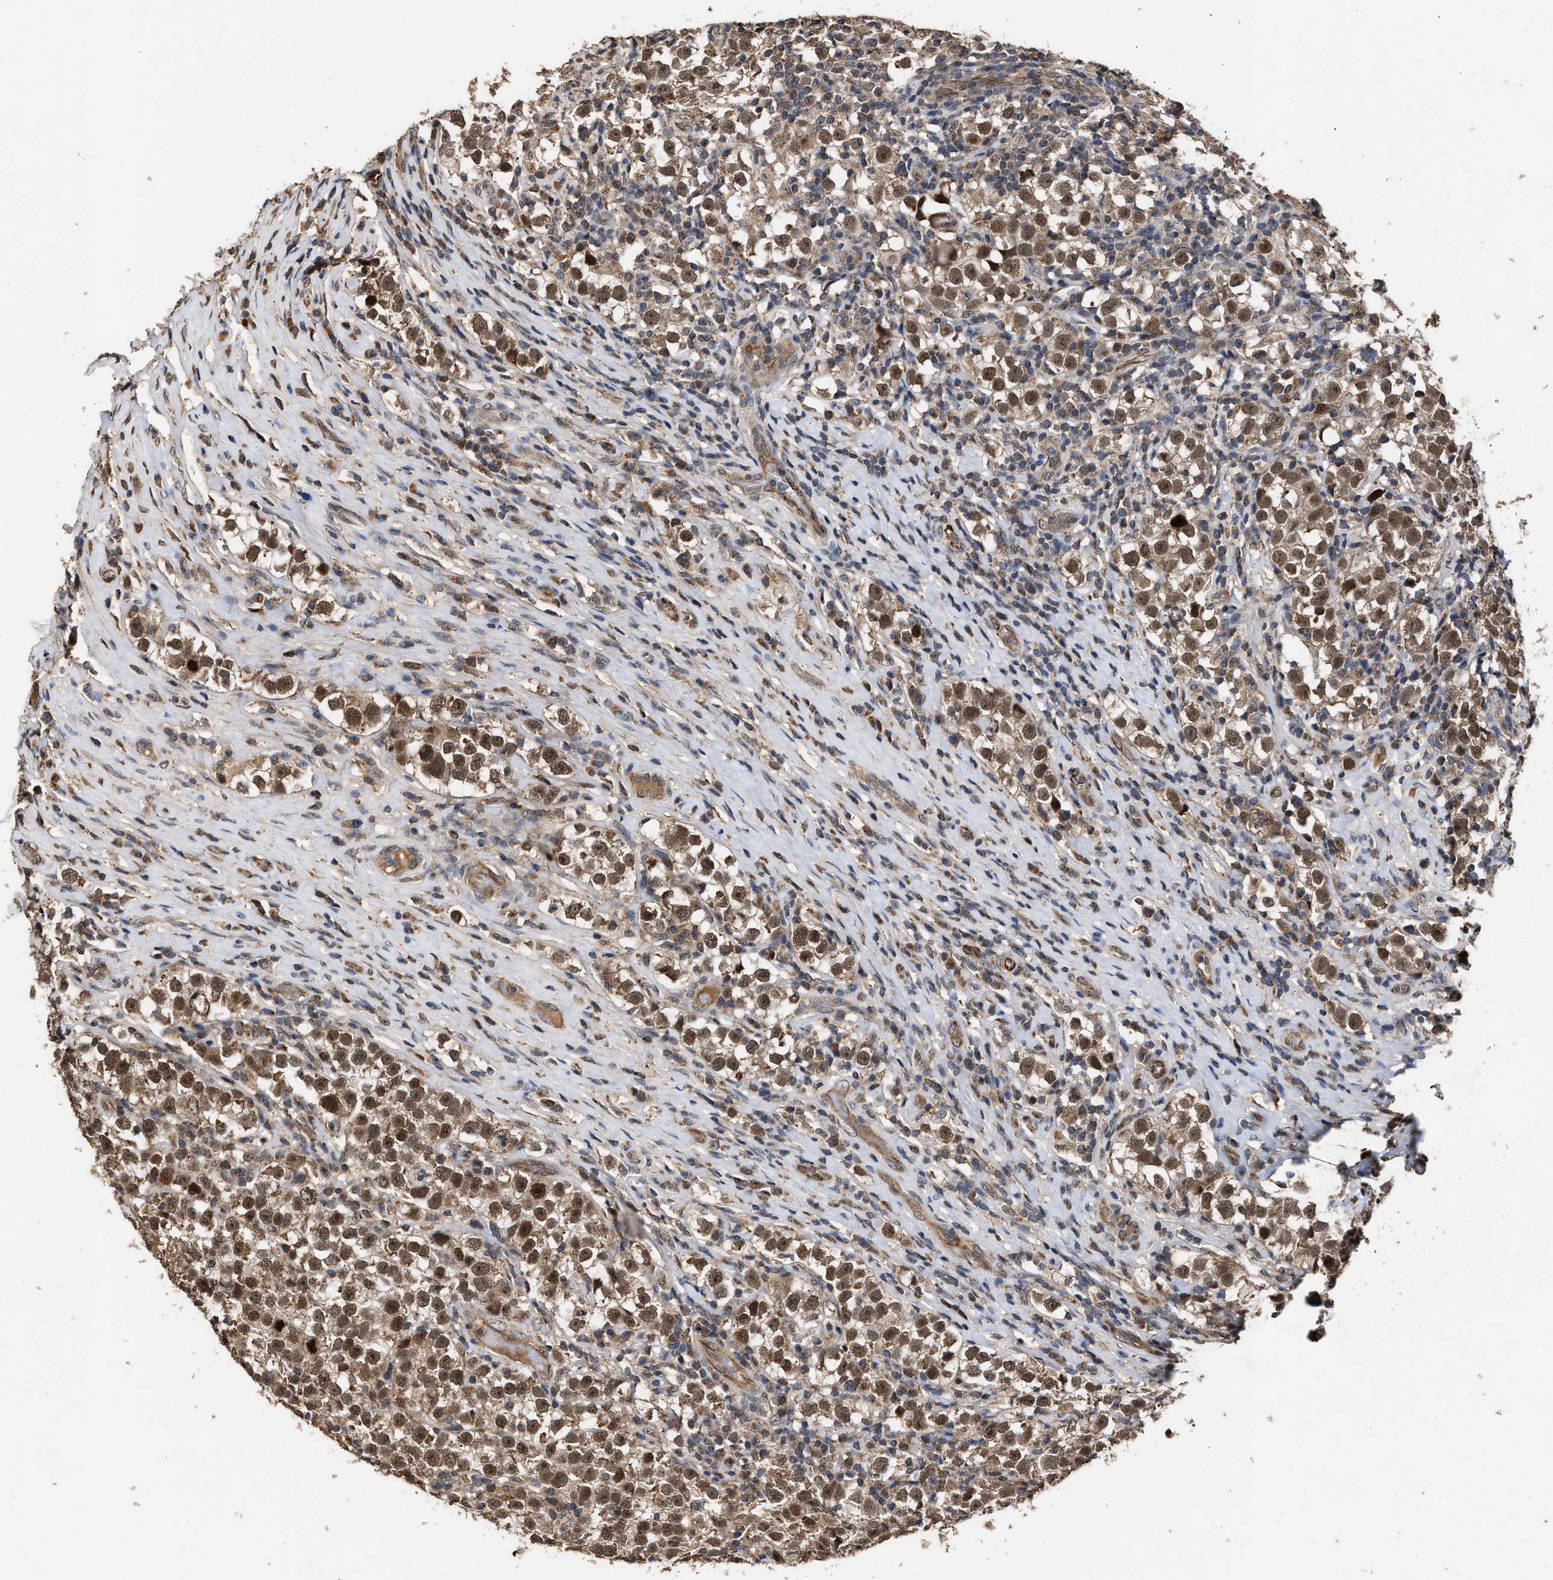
{"staining": {"intensity": "moderate", "quantity": ">75%", "location": "nuclear"}, "tissue": "testis cancer", "cell_type": "Tumor cells", "image_type": "cancer", "snomed": [{"axis": "morphology", "description": "Normal tissue, NOS"}, {"axis": "morphology", "description": "Seminoma, NOS"}, {"axis": "topography", "description": "Testis"}], "caption": "This photomicrograph shows immunohistochemistry staining of human testis cancer (seminoma), with medium moderate nuclear staining in about >75% of tumor cells.", "gene": "ZNHIT6", "patient": {"sex": "male", "age": 43}}